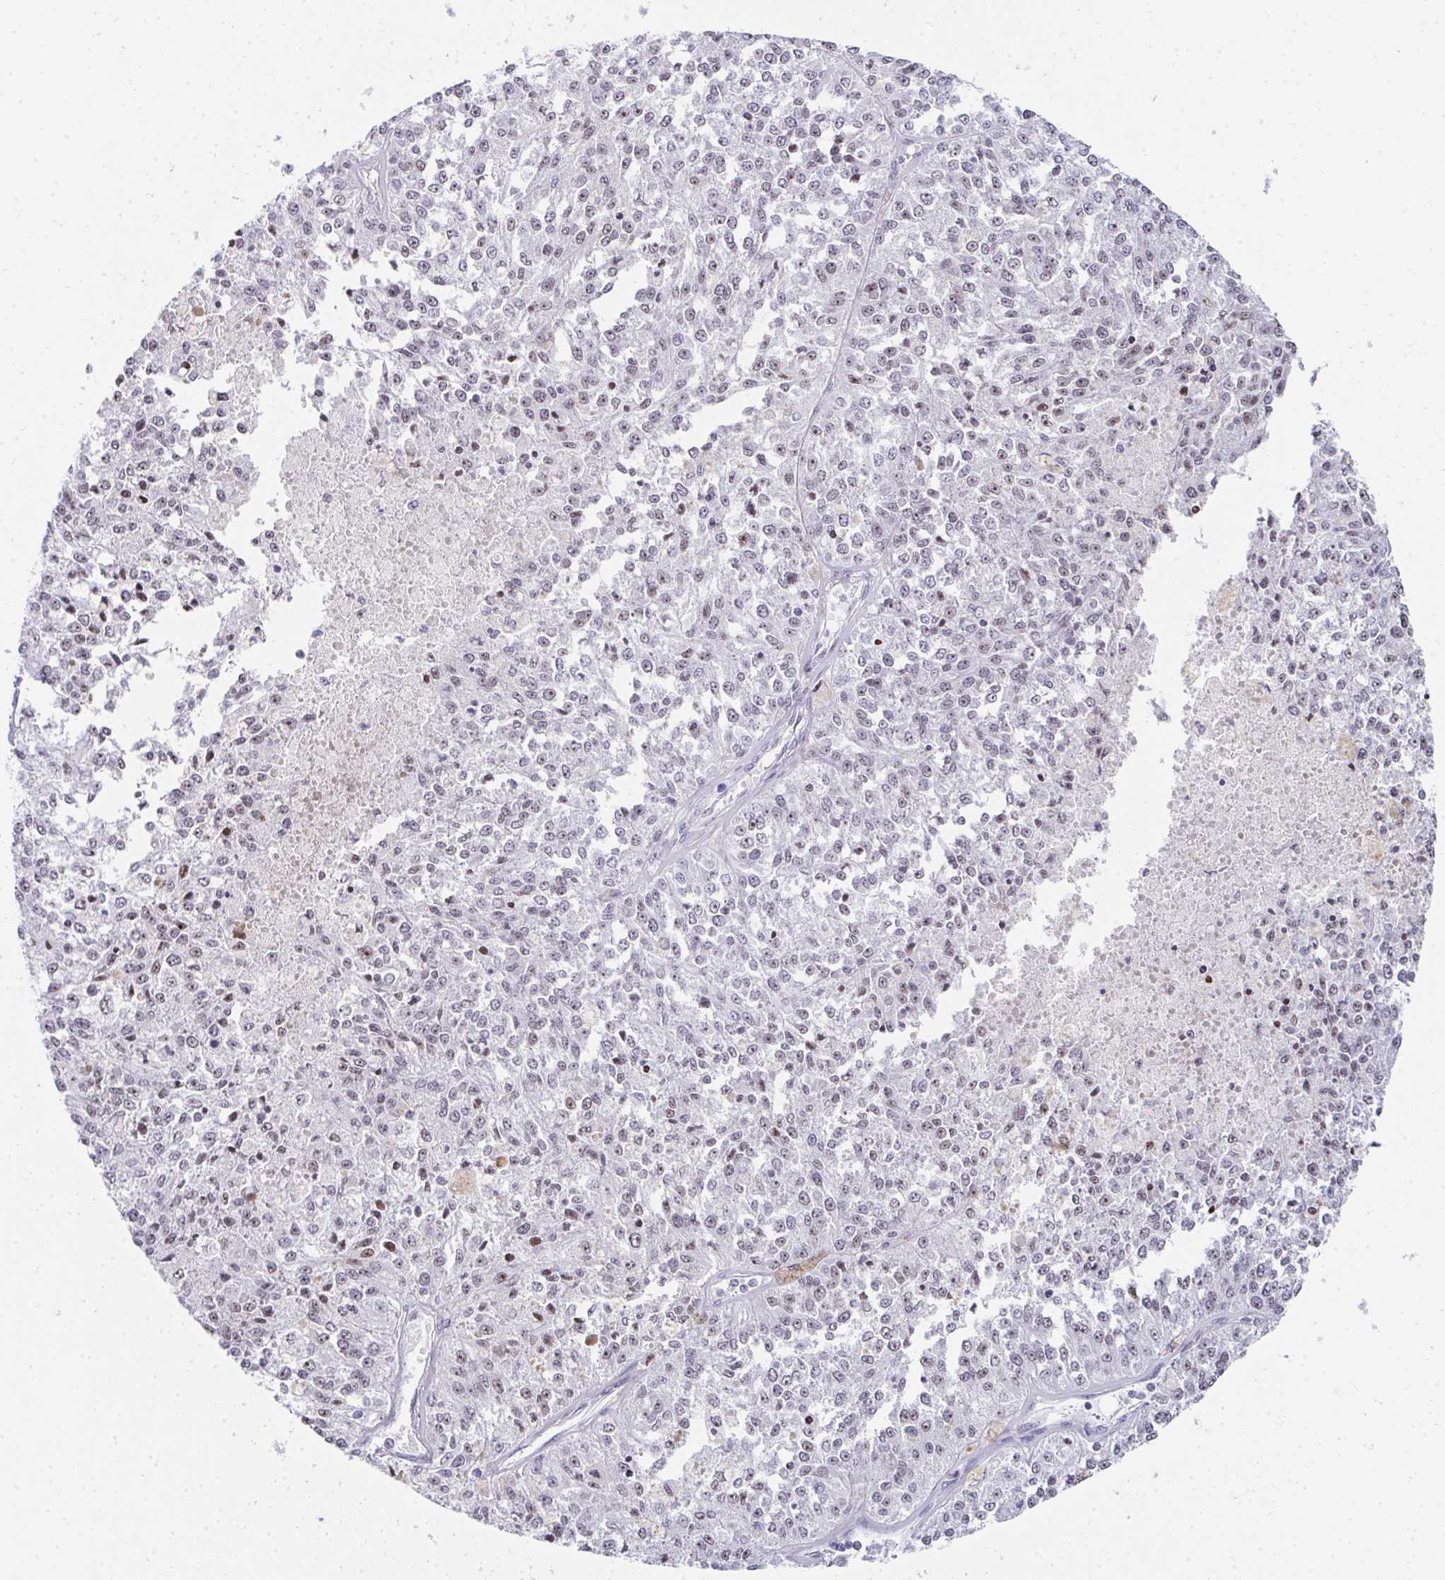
{"staining": {"intensity": "weak", "quantity": "25%-75%", "location": "nuclear"}, "tissue": "melanoma", "cell_type": "Tumor cells", "image_type": "cancer", "snomed": [{"axis": "morphology", "description": "Malignant melanoma, Metastatic site"}, {"axis": "topography", "description": "Lymph node"}], "caption": "Brown immunohistochemical staining in human melanoma shows weak nuclear positivity in about 25%-75% of tumor cells.", "gene": "NOP10", "patient": {"sex": "female", "age": 64}}